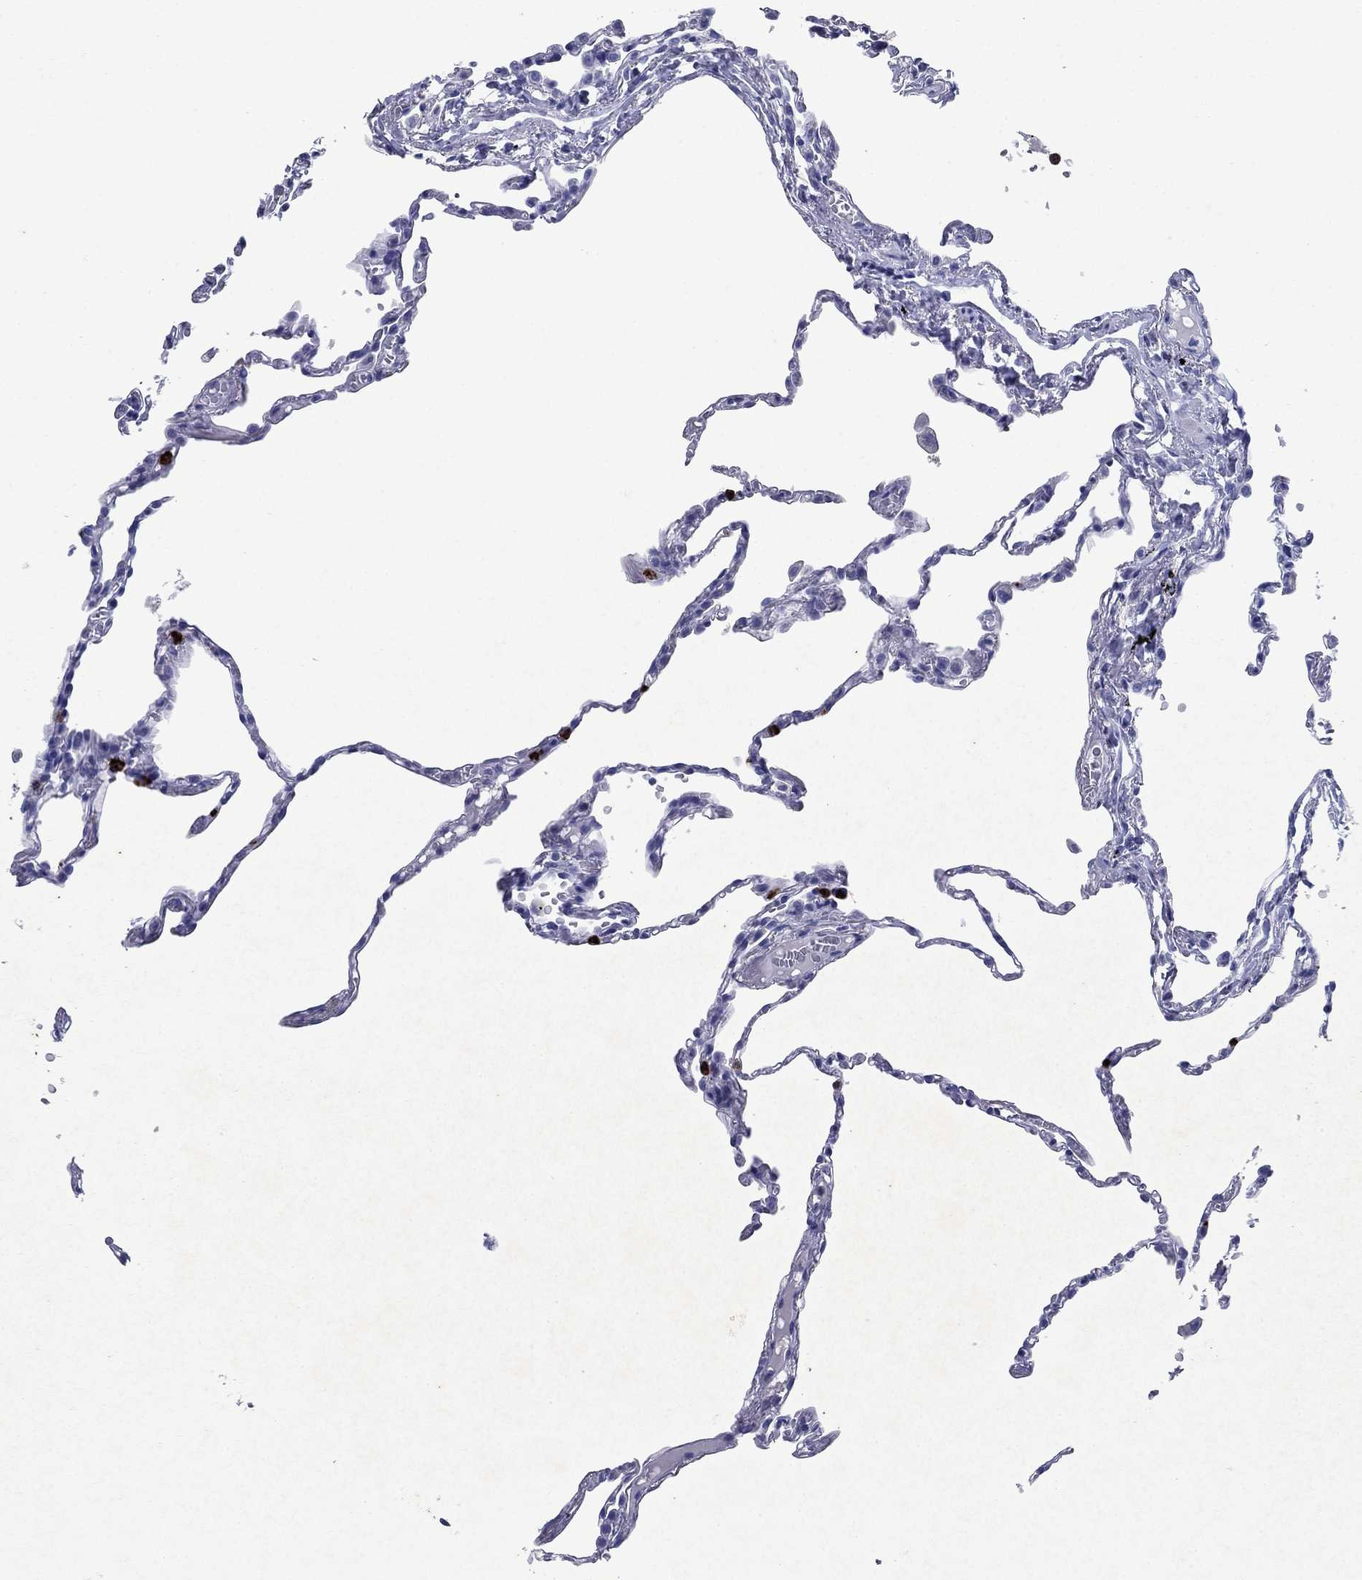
{"staining": {"intensity": "negative", "quantity": "none", "location": "none"}, "tissue": "lung", "cell_type": "Alveolar cells", "image_type": "normal", "snomed": [{"axis": "morphology", "description": "Normal tissue, NOS"}, {"axis": "topography", "description": "Lung"}], "caption": "There is no significant positivity in alveolar cells of lung. The staining was performed using DAB to visualize the protein expression in brown, while the nuclei were stained in blue with hematoxylin (Magnification: 20x).", "gene": "AZU1", "patient": {"sex": "male", "age": 78}}